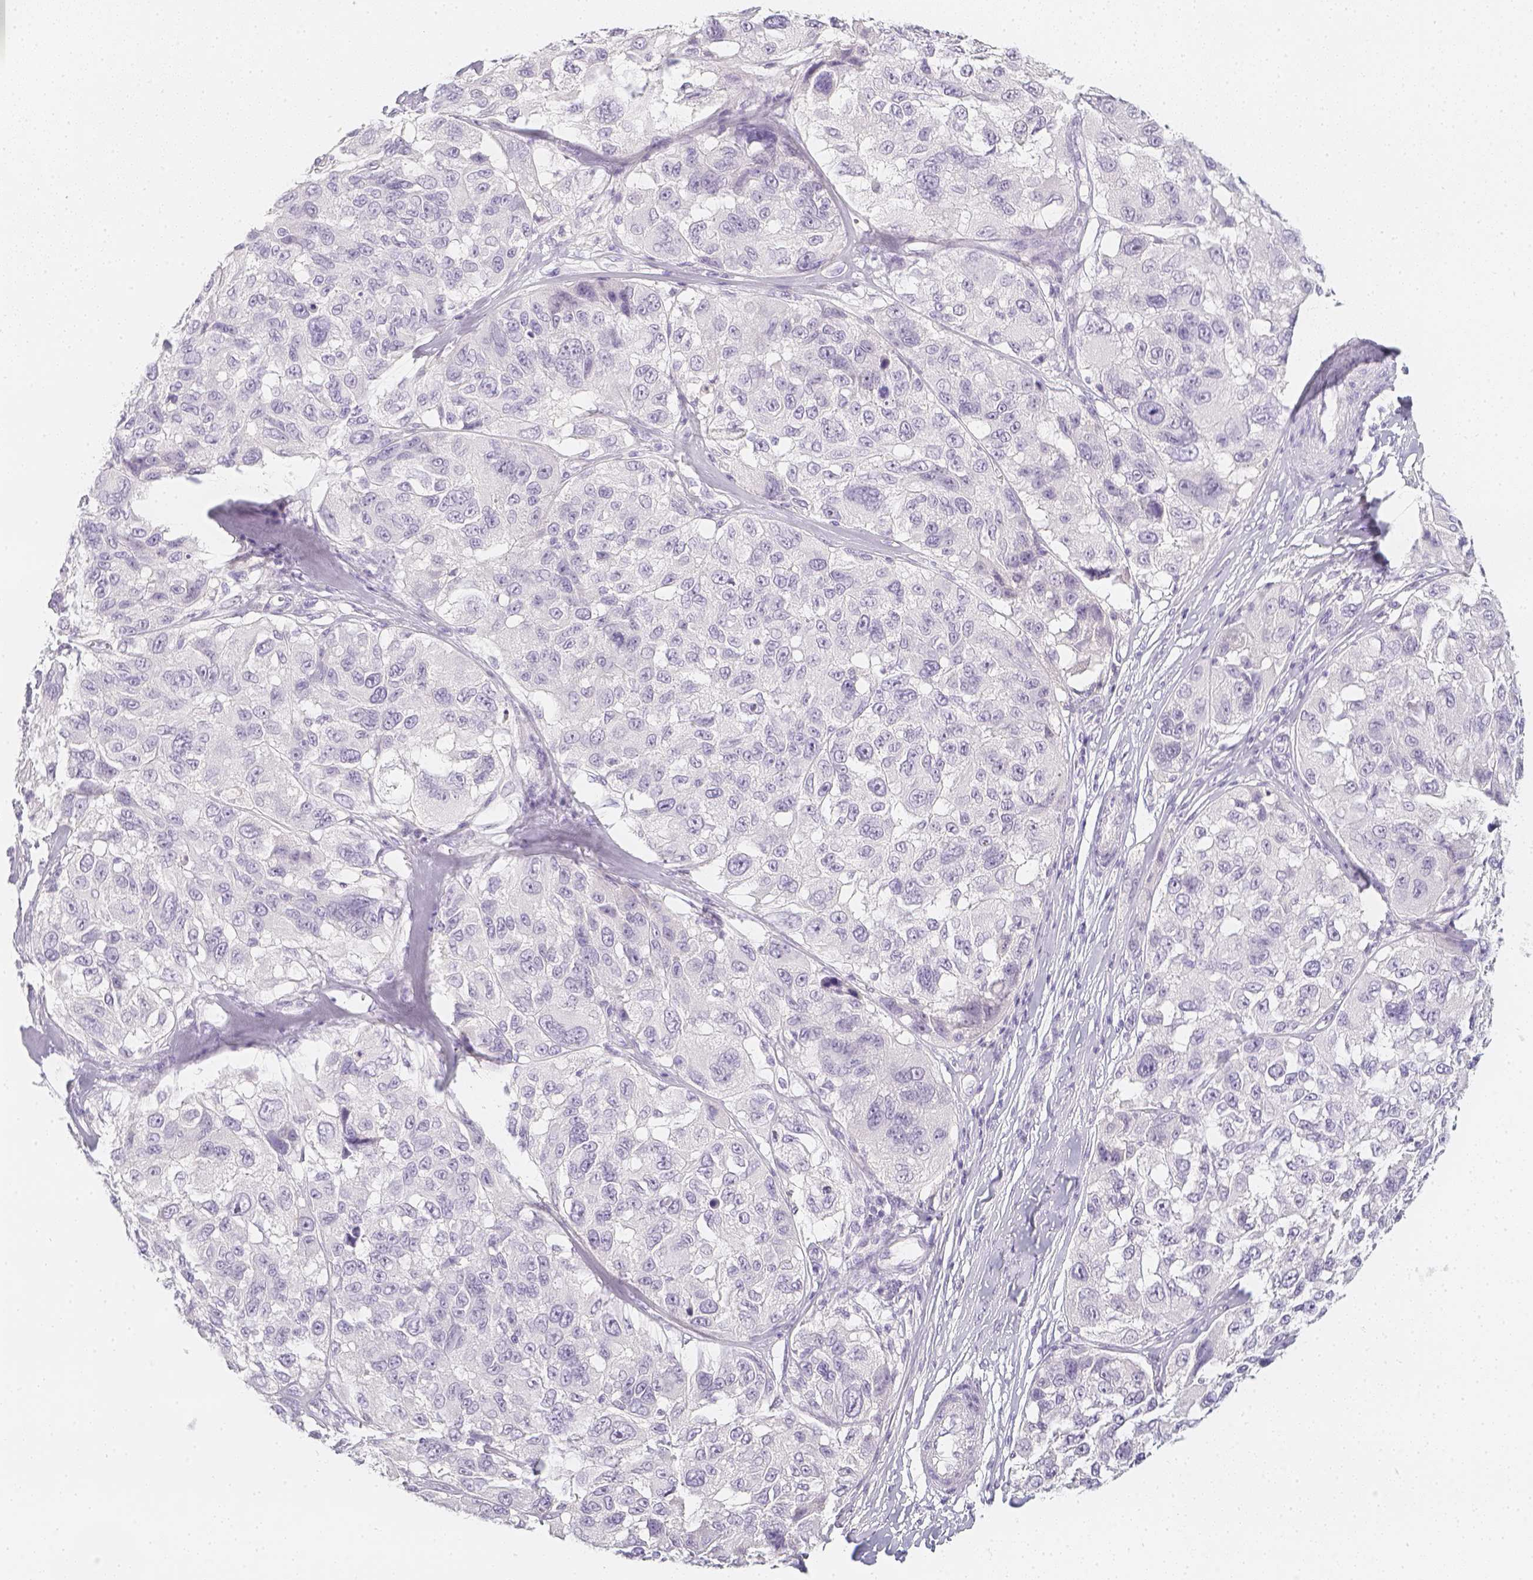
{"staining": {"intensity": "negative", "quantity": "none", "location": "none"}, "tissue": "melanoma", "cell_type": "Tumor cells", "image_type": "cancer", "snomed": [{"axis": "morphology", "description": "Malignant melanoma, NOS"}, {"axis": "topography", "description": "Skin"}], "caption": "This is a image of immunohistochemistry staining of melanoma, which shows no staining in tumor cells. (Immunohistochemistry, brightfield microscopy, high magnification).", "gene": "SLC18A1", "patient": {"sex": "female", "age": 66}}